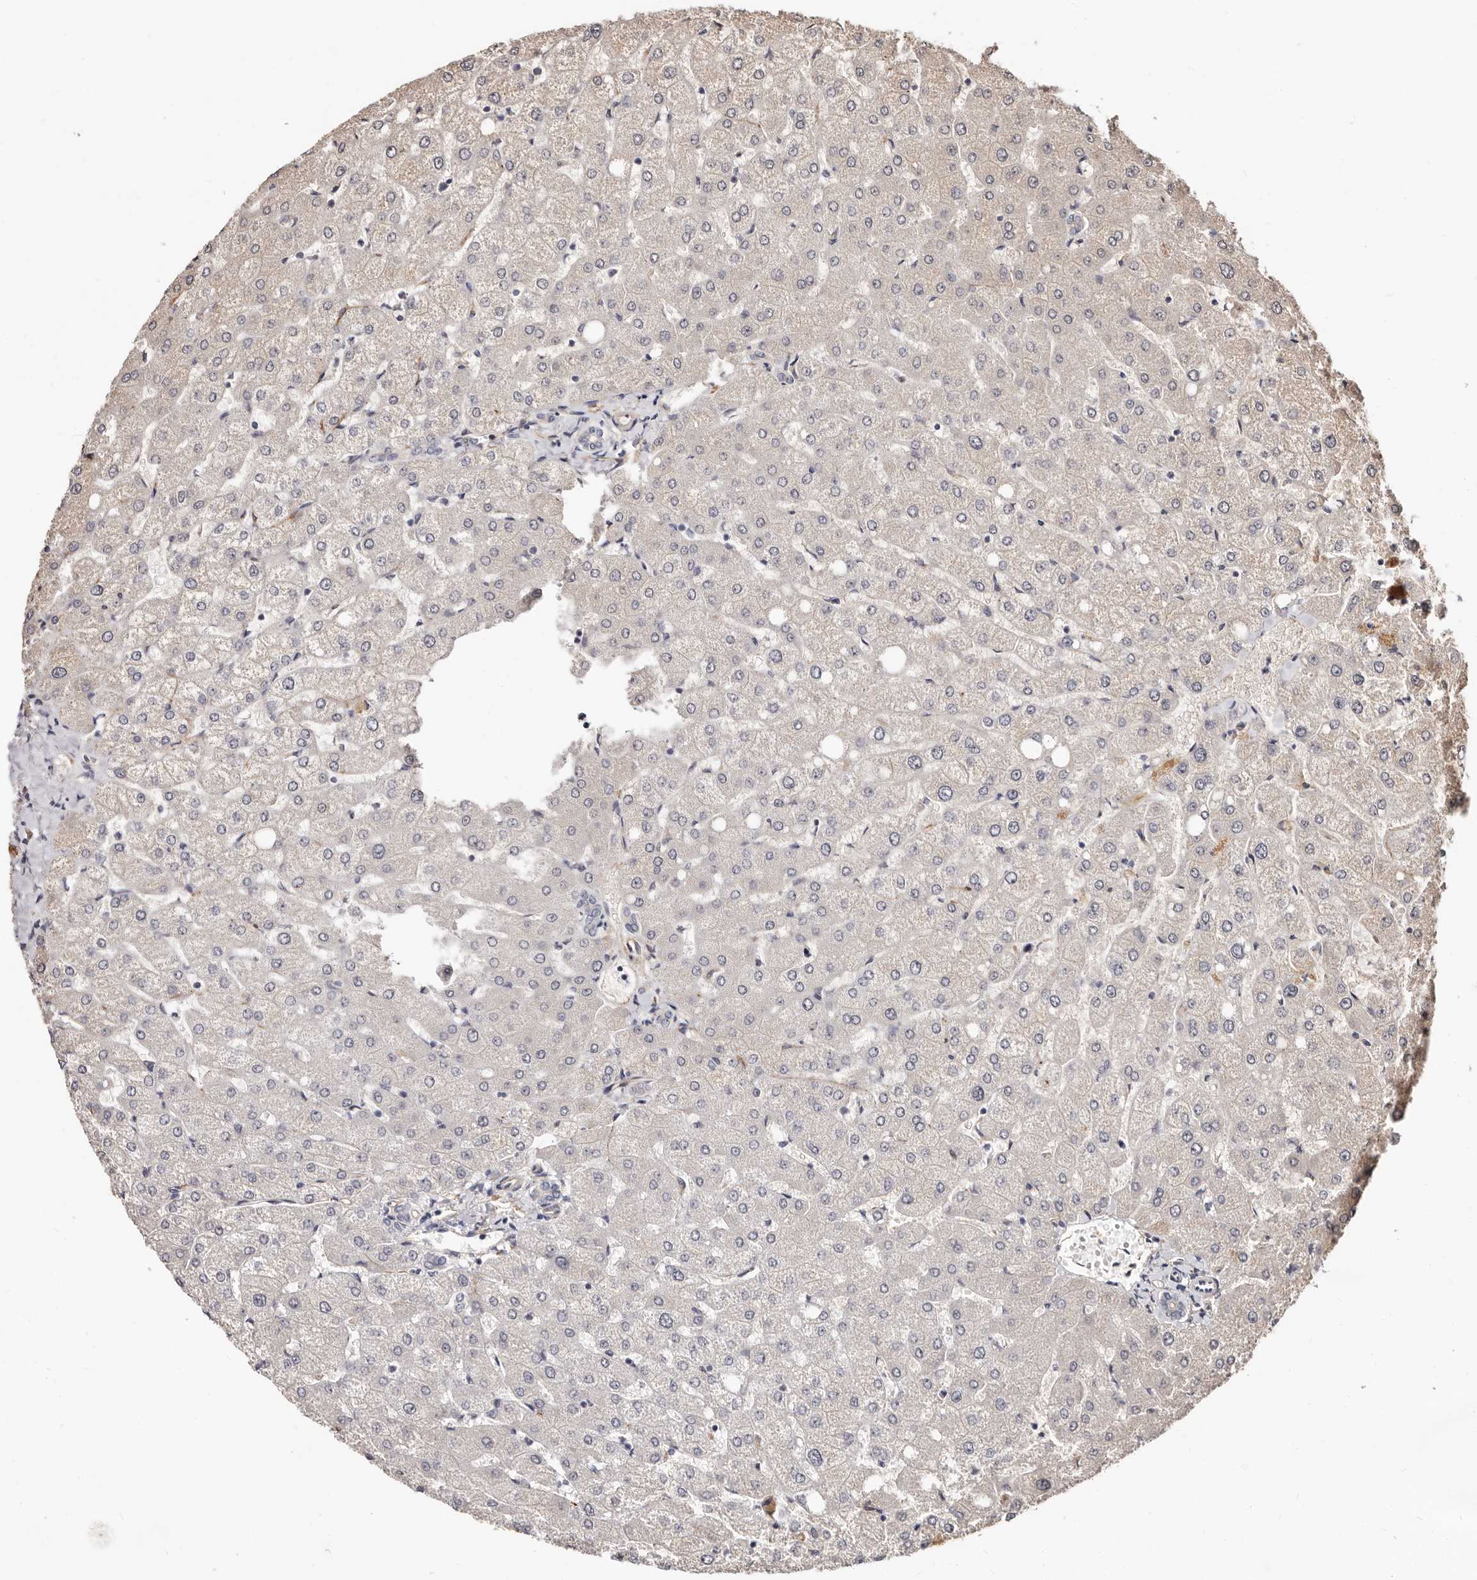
{"staining": {"intensity": "negative", "quantity": "none", "location": "none"}, "tissue": "liver", "cell_type": "Cholangiocytes", "image_type": "normal", "snomed": [{"axis": "morphology", "description": "Normal tissue, NOS"}, {"axis": "topography", "description": "Liver"}], "caption": "Cholangiocytes show no significant protein staining in benign liver. (Immunohistochemistry (ihc), brightfield microscopy, high magnification).", "gene": "TRIP13", "patient": {"sex": "female", "age": 54}}